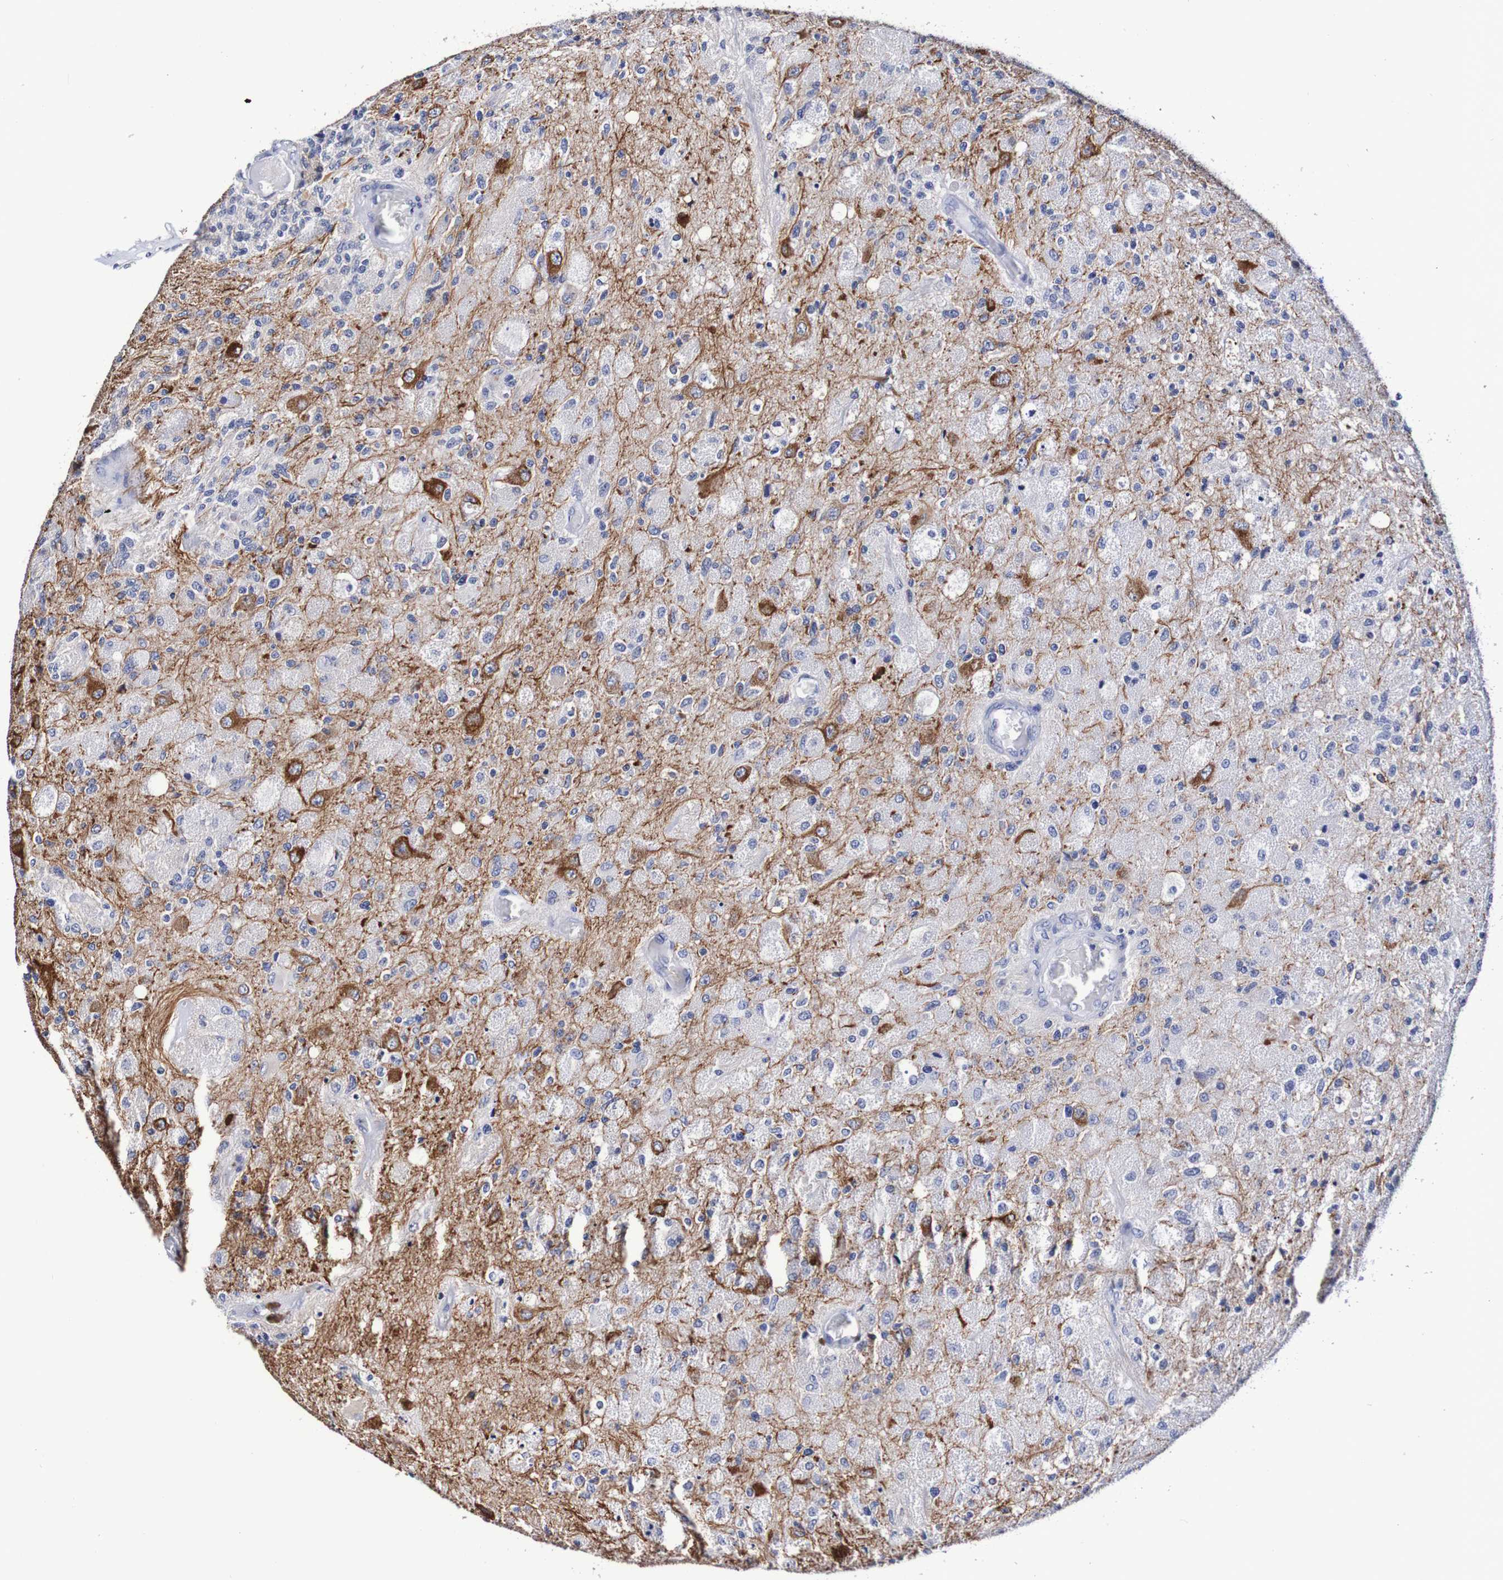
{"staining": {"intensity": "negative", "quantity": "none", "location": "none"}, "tissue": "glioma", "cell_type": "Tumor cells", "image_type": "cancer", "snomed": [{"axis": "morphology", "description": "Normal tissue, NOS"}, {"axis": "morphology", "description": "Glioma, malignant, High grade"}, {"axis": "topography", "description": "Cerebral cortex"}], "caption": "High magnification brightfield microscopy of malignant glioma (high-grade) stained with DAB (3,3'-diaminobenzidine) (brown) and counterstained with hematoxylin (blue): tumor cells show no significant staining. (Immunohistochemistry (ihc), brightfield microscopy, high magnification).", "gene": "SEZ6", "patient": {"sex": "male", "age": 77}}